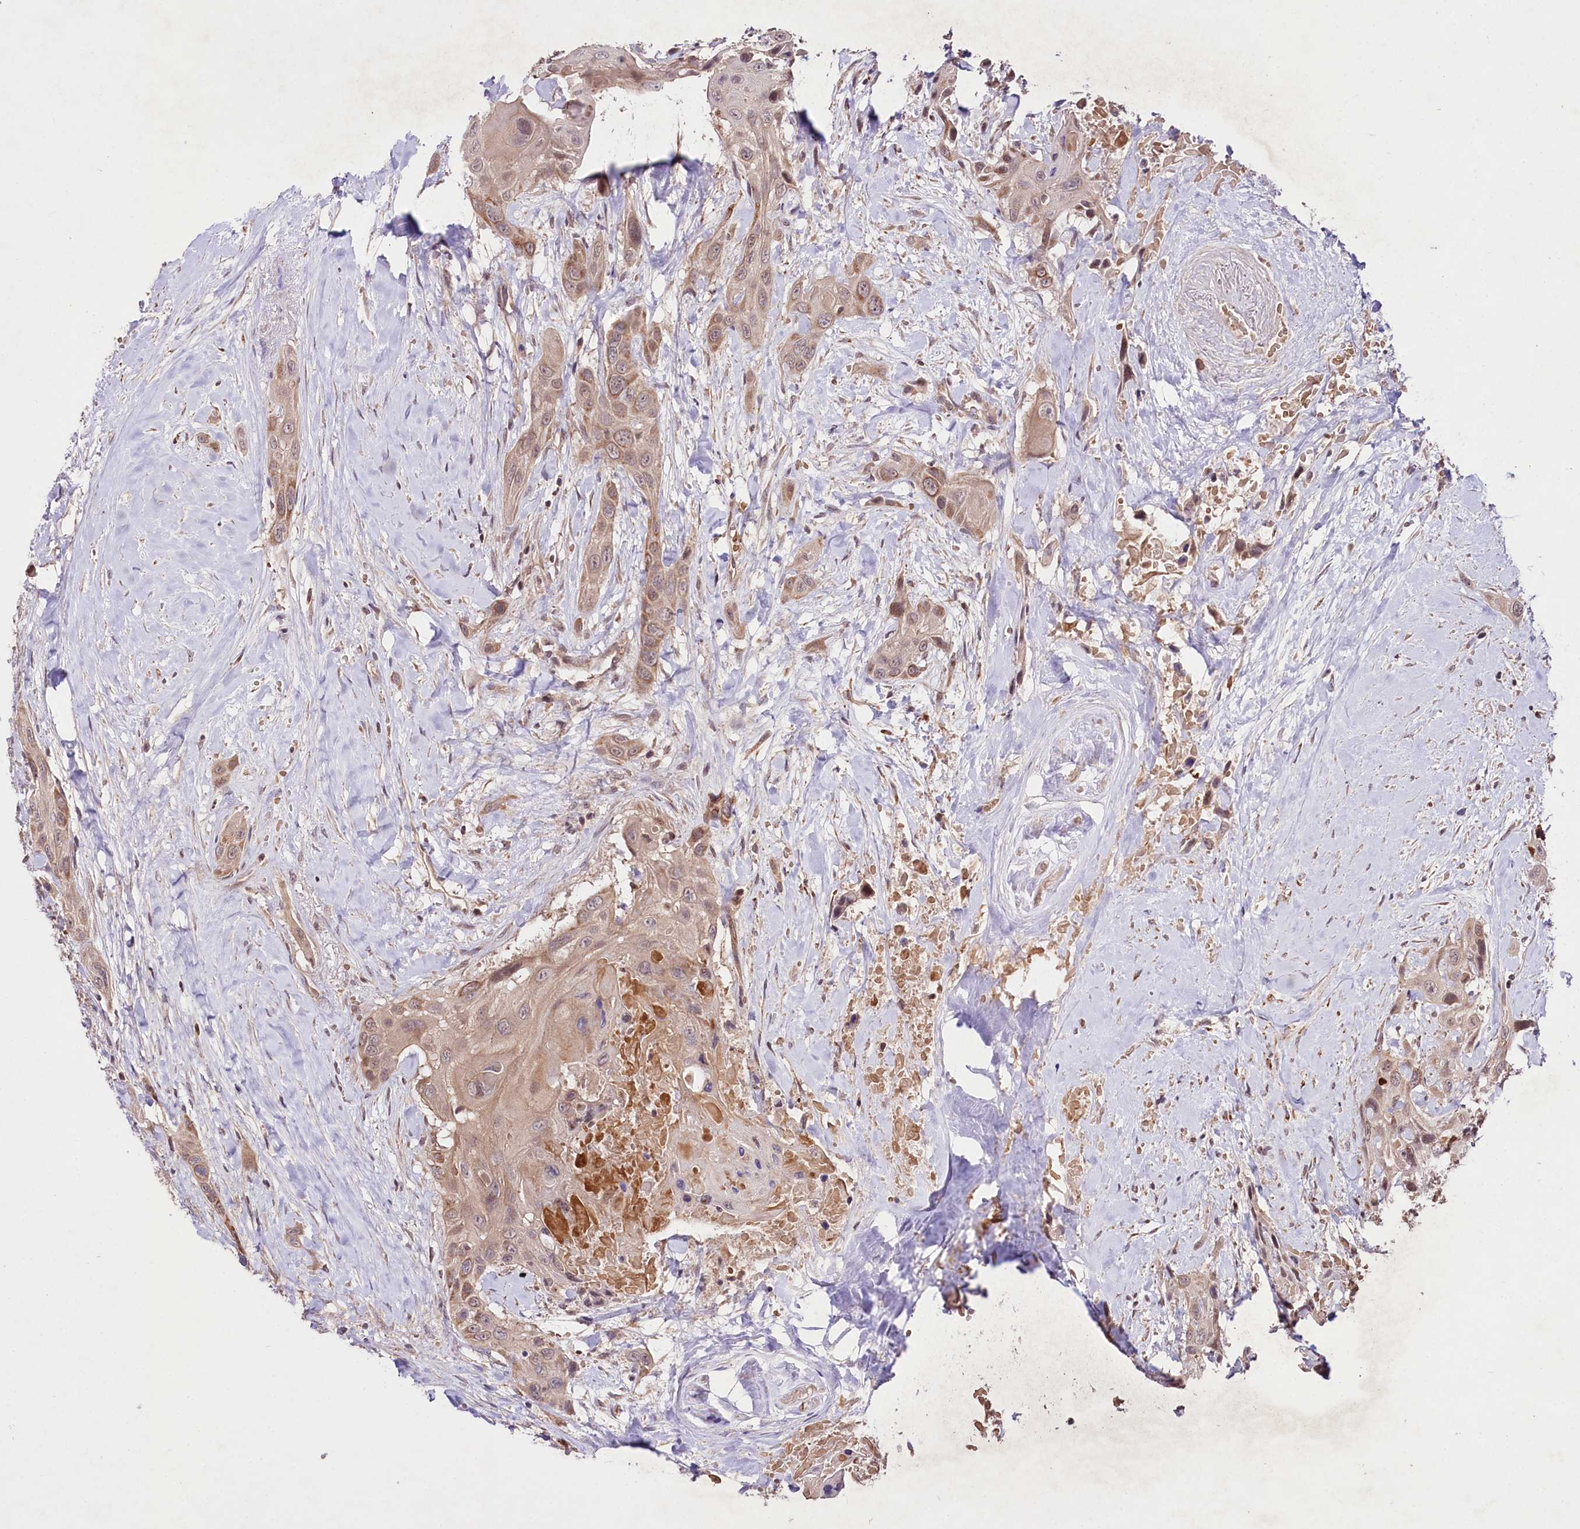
{"staining": {"intensity": "weak", "quantity": ">75%", "location": "cytoplasmic/membranous"}, "tissue": "head and neck cancer", "cell_type": "Tumor cells", "image_type": "cancer", "snomed": [{"axis": "morphology", "description": "Squamous cell carcinoma, NOS"}, {"axis": "topography", "description": "Head-Neck"}], "caption": "Immunohistochemistry of human head and neck cancer (squamous cell carcinoma) reveals low levels of weak cytoplasmic/membranous expression in approximately >75% of tumor cells. Immunohistochemistry stains the protein in brown and the nuclei are stained blue.", "gene": "TAFAZZIN", "patient": {"sex": "male", "age": 81}}